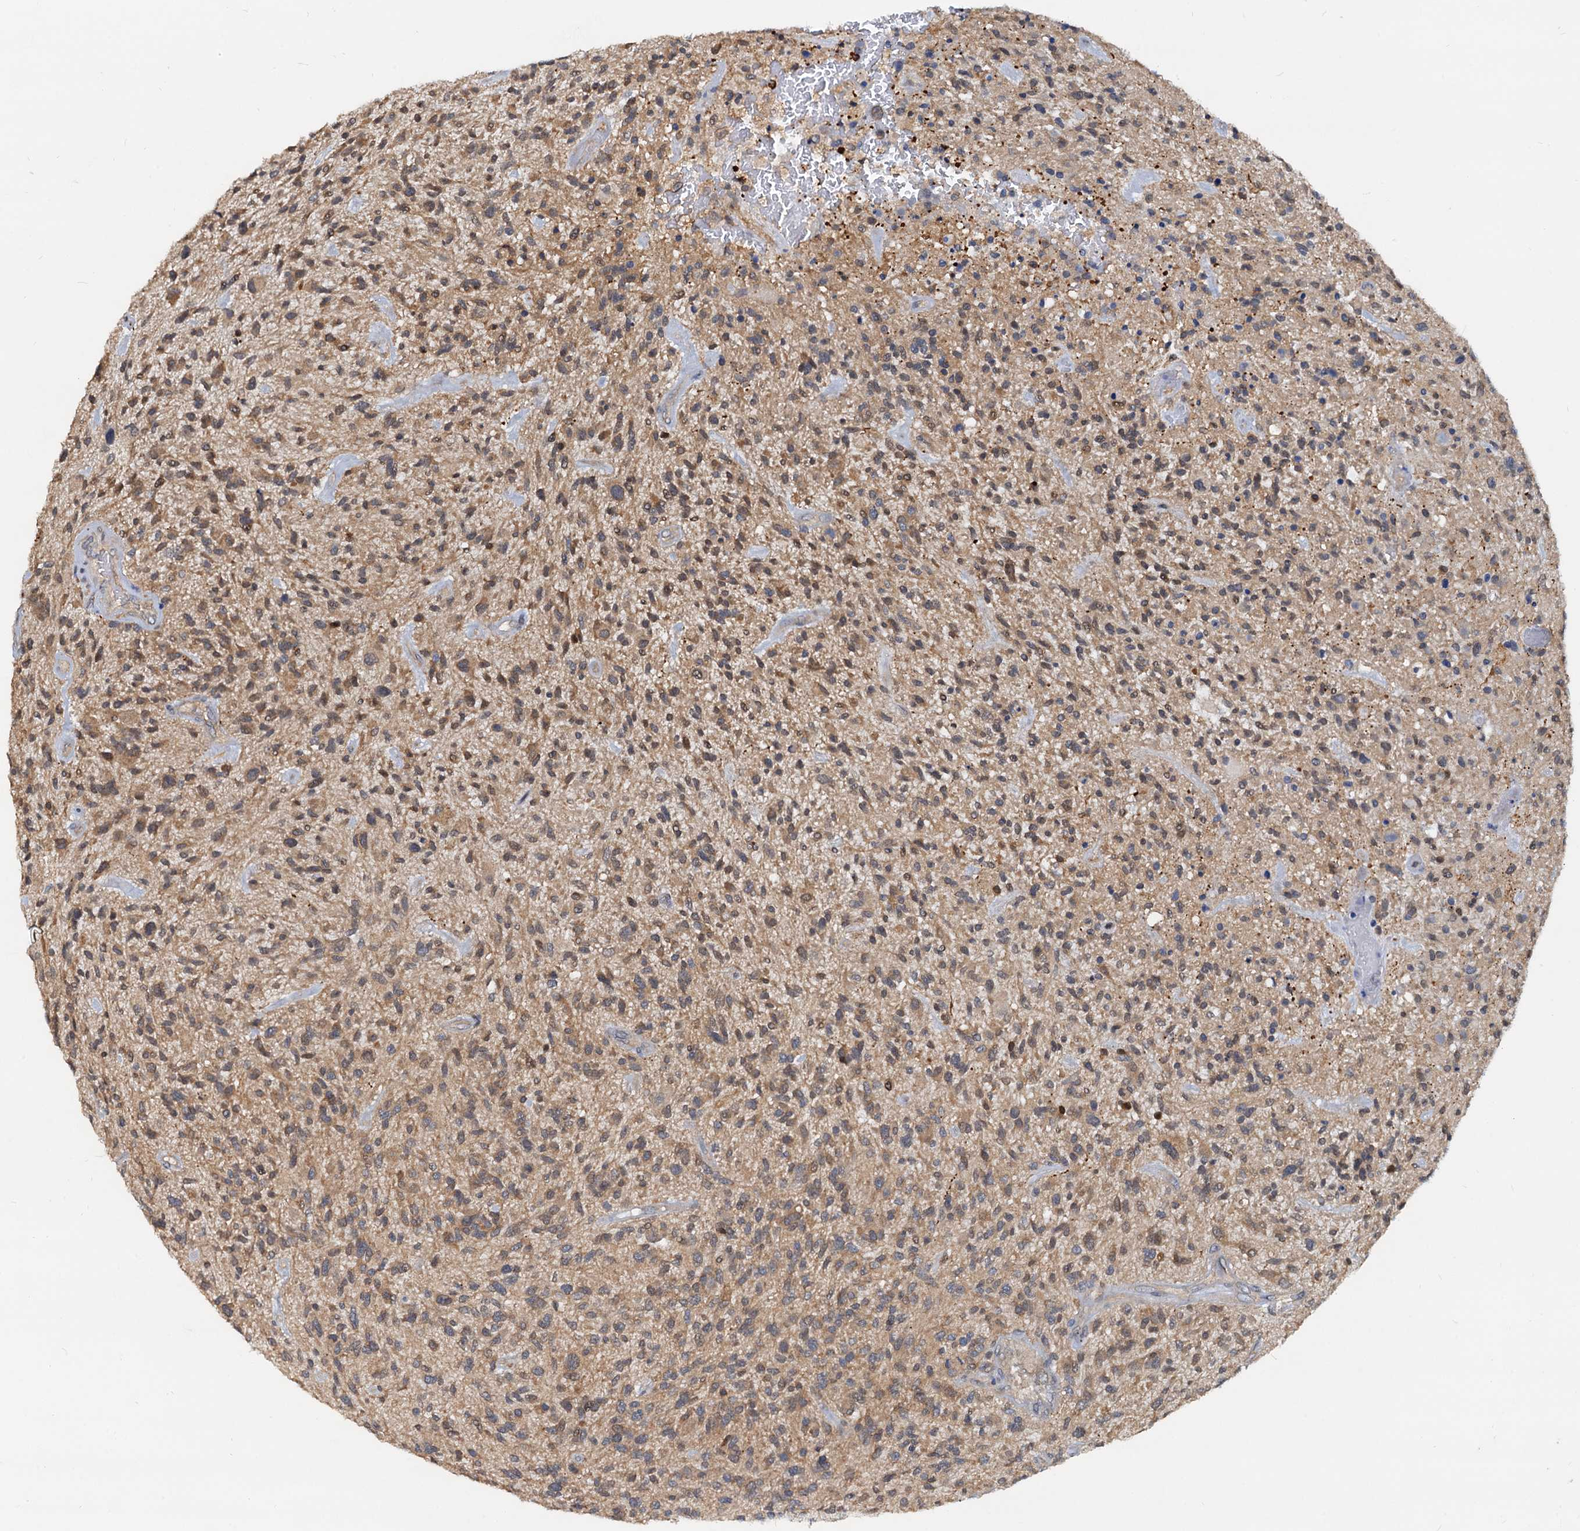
{"staining": {"intensity": "moderate", "quantity": ">75%", "location": "cytoplasmic/membranous"}, "tissue": "glioma", "cell_type": "Tumor cells", "image_type": "cancer", "snomed": [{"axis": "morphology", "description": "Glioma, malignant, High grade"}, {"axis": "topography", "description": "Brain"}], "caption": "Protein analysis of high-grade glioma (malignant) tissue demonstrates moderate cytoplasmic/membranous expression in approximately >75% of tumor cells.", "gene": "PTGES3", "patient": {"sex": "male", "age": 47}}